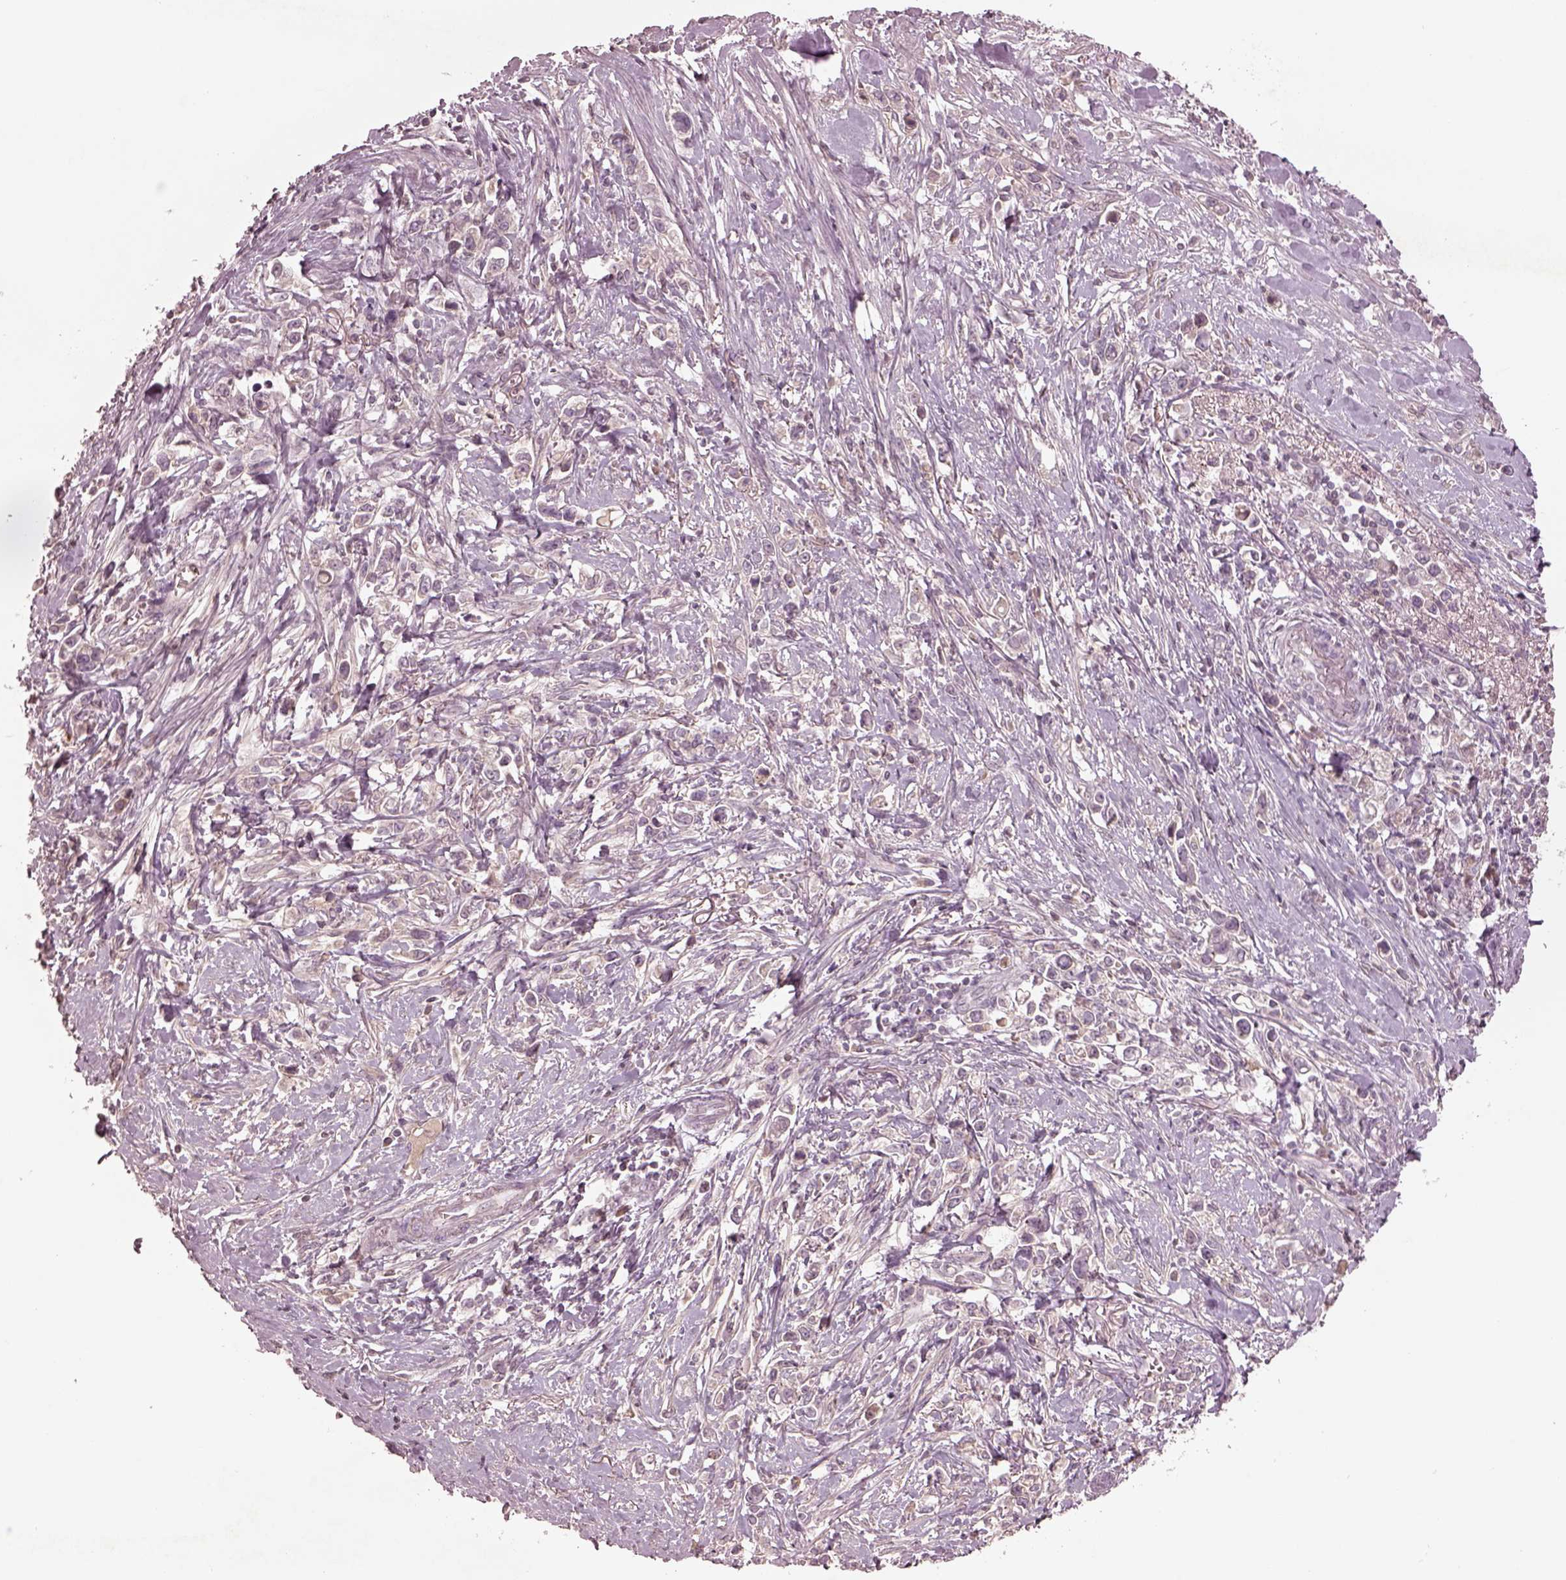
{"staining": {"intensity": "weak", "quantity": "<25%", "location": "cytoplasmic/membranous"}, "tissue": "stomach cancer", "cell_type": "Tumor cells", "image_type": "cancer", "snomed": [{"axis": "morphology", "description": "Adenocarcinoma, NOS"}, {"axis": "topography", "description": "Stomach"}], "caption": "Adenocarcinoma (stomach) stained for a protein using immunohistochemistry reveals no positivity tumor cells.", "gene": "TLX3", "patient": {"sex": "male", "age": 63}}